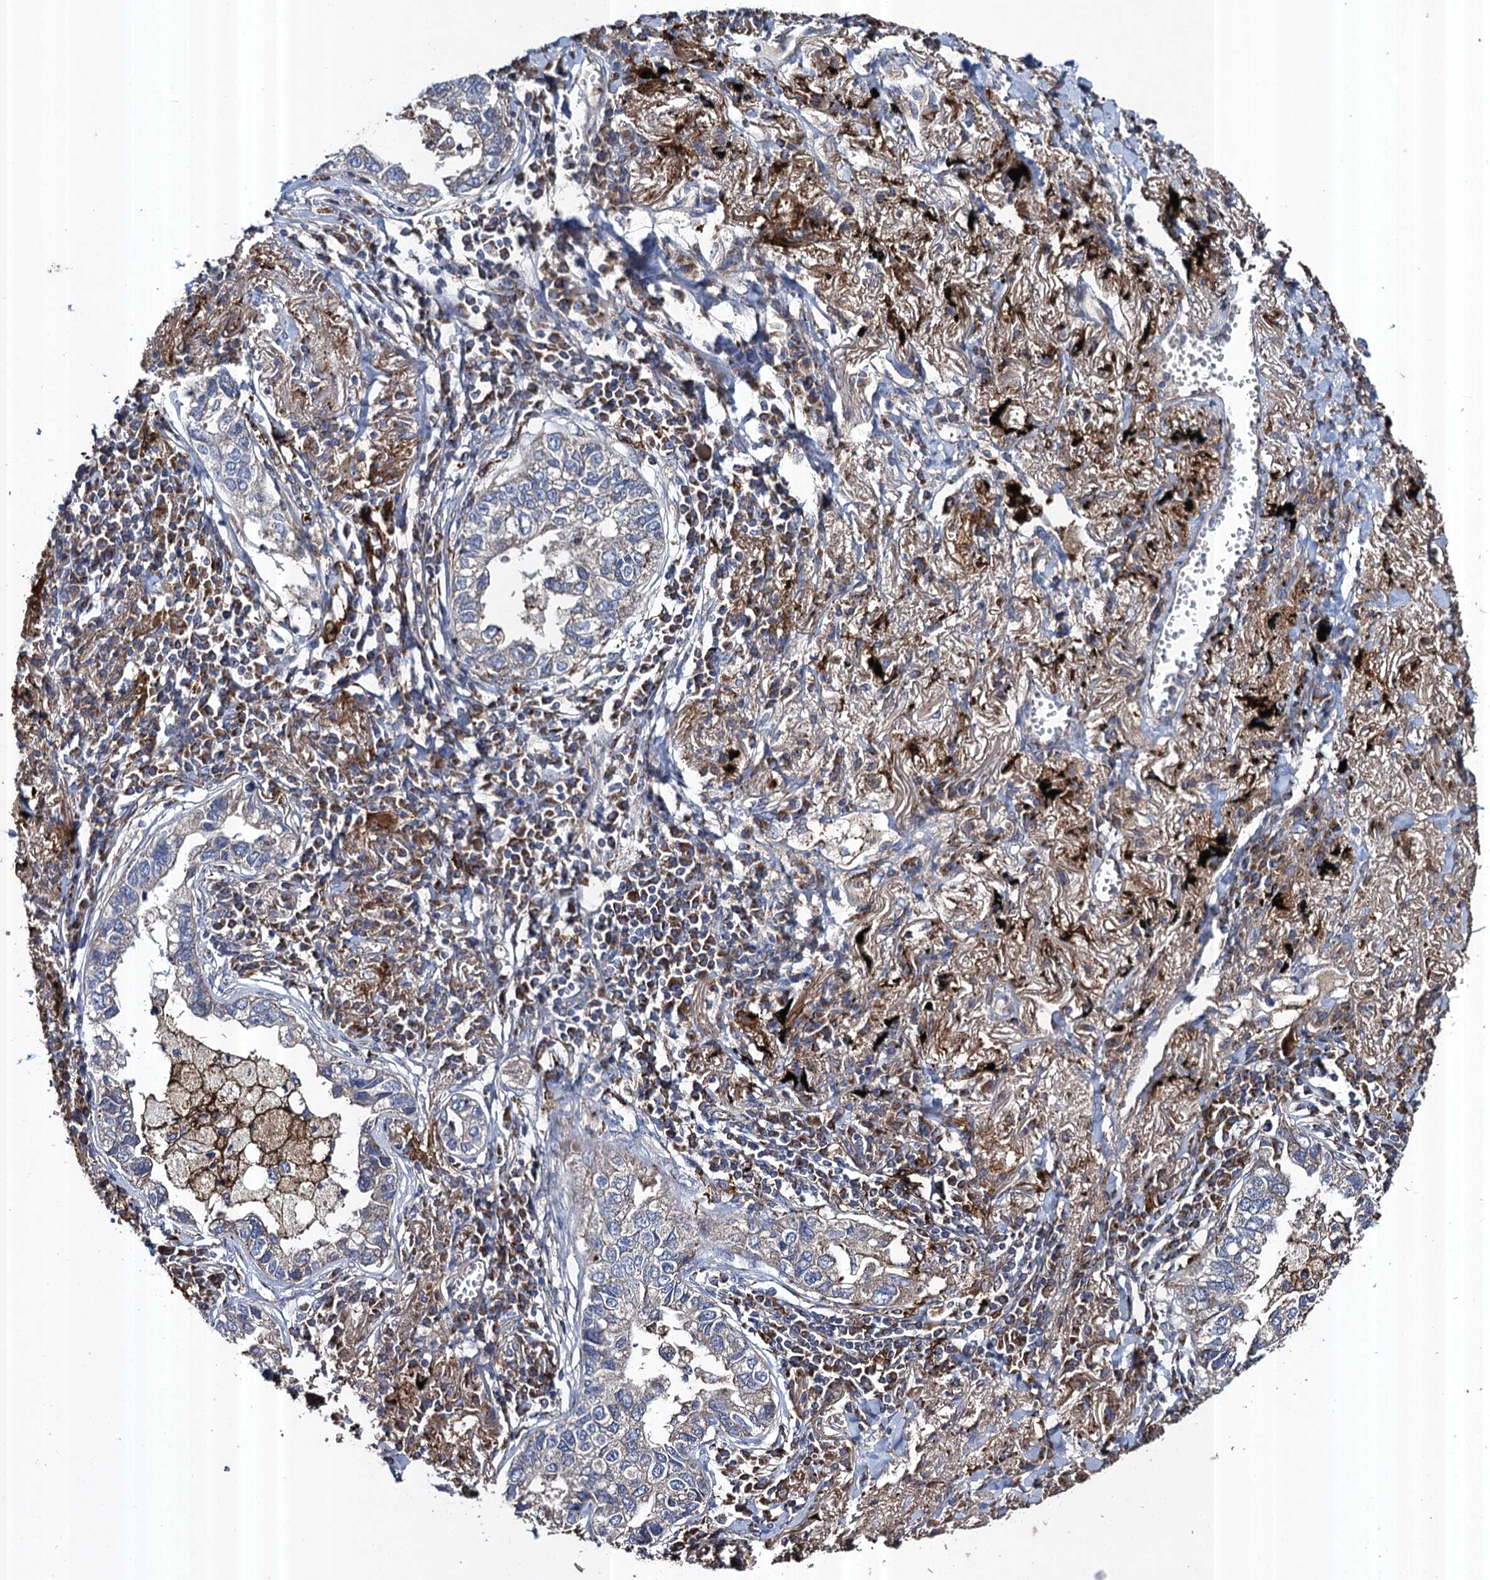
{"staining": {"intensity": "weak", "quantity": "<25%", "location": "cytoplasmic/membranous"}, "tissue": "lung cancer", "cell_type": "Tumor cells", "image_type": "cancer", "snomed": [{"axis": "morphology", "description": "Adenocarcinoma, NOS"}, {"axis": "topography", "description": "Lung"}], "caption": "This is a micrograph of IHC staining of lung adenocarcinoma, which shows no staining in tumor cells. (IHC, brightfield microscopy, high magnification).", "gene": "TXNDC11", "patient": {"sex": "male", "age": 65}}